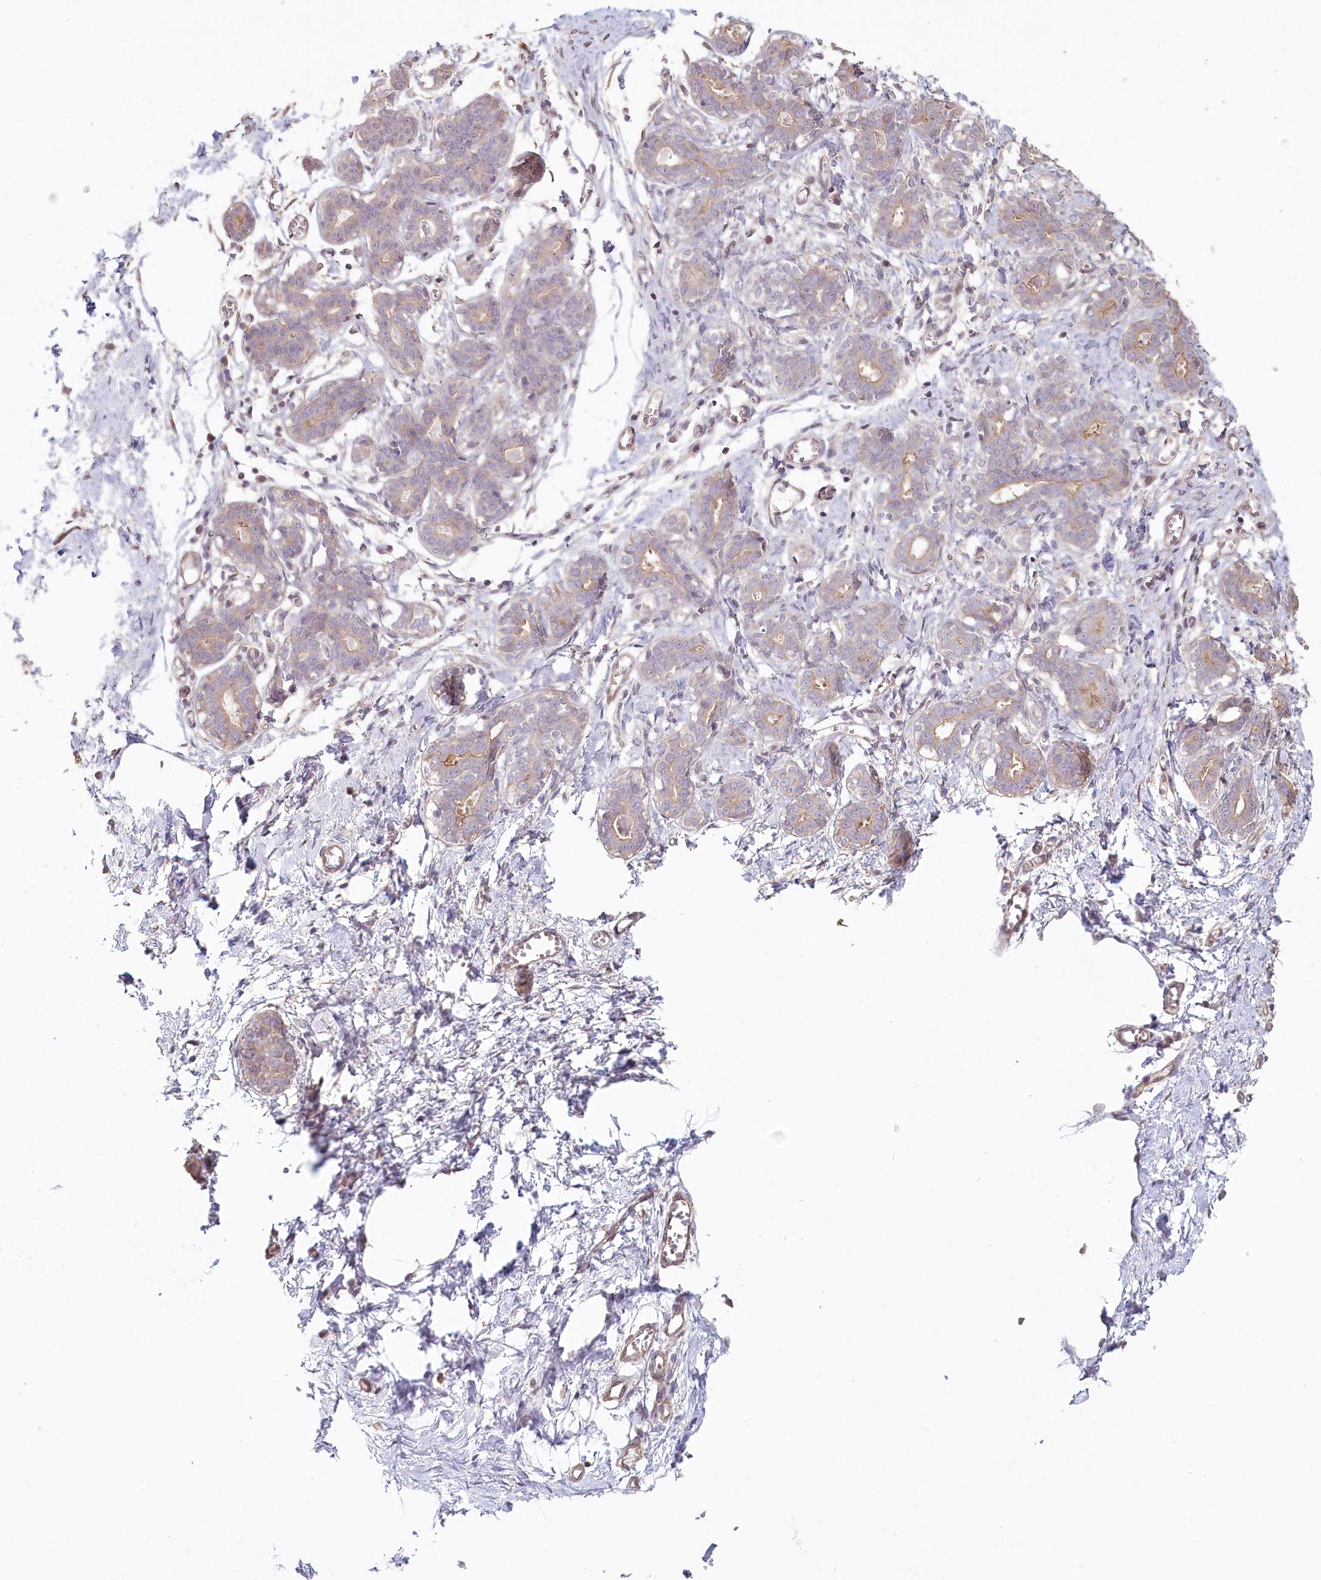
{"staining": {"intensity": "moderate", "quantity": "<25%", "location": "cytoplasmic/membranous"}, "tissue": "breast", "cell_type": "Adipocytes", "image_type": "normal", "snomed": [{"axis": "morphology", "description": "Normal tissue, NOS"}, {"axis": "topography", "description": "Breast"}], "caption": "Immunohistochemical staining of normal human breast shows low levels of moderate cytoplasmic/membranous expression in about <25% of adipocytes.", "gene": "TCHP", "patient": {"sex": "female", "age": 27}}